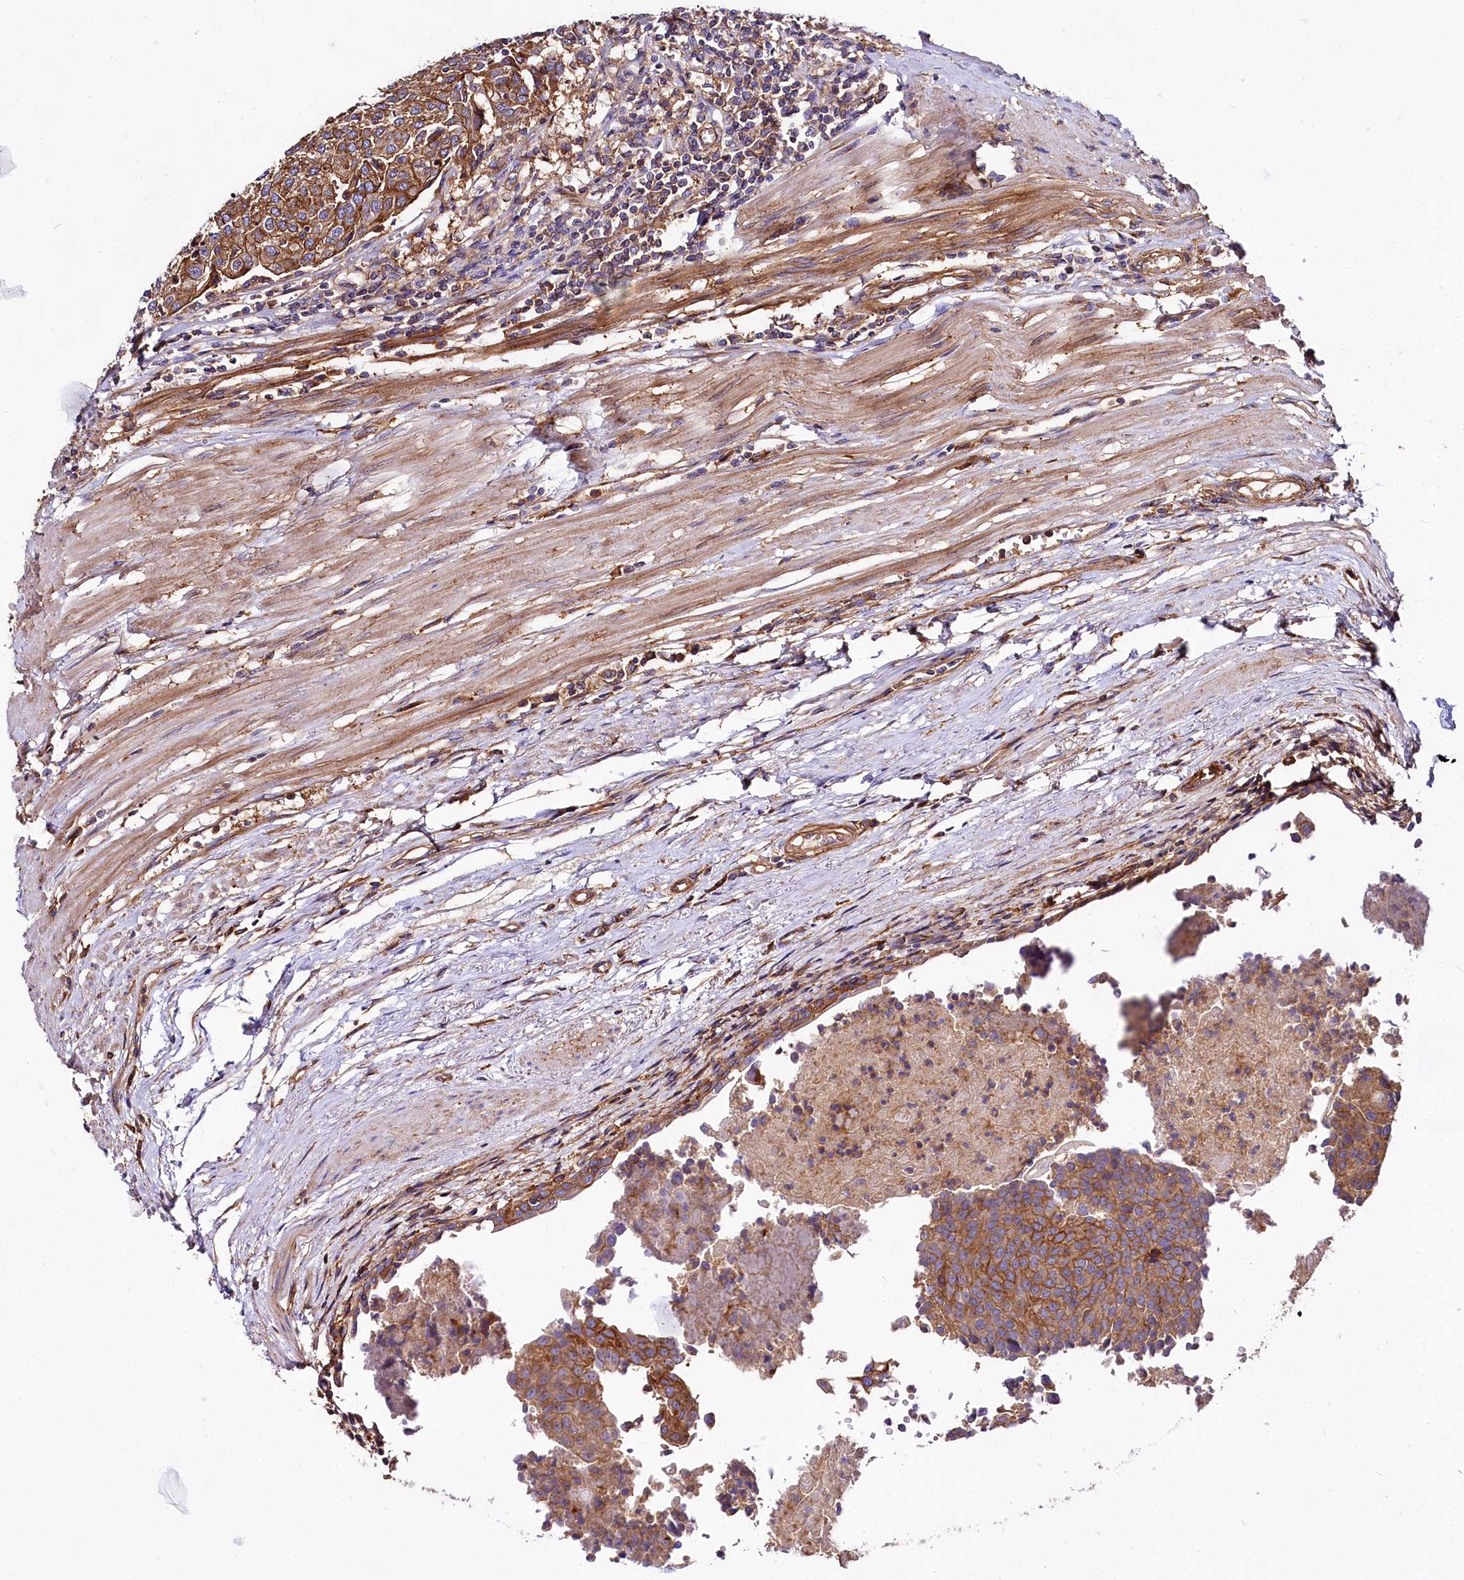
{"staining": {"intensity": "moderate", "quantity": ">75%", "location": "cytoplasmic/membranous"}, "tissue": "urothelial cancer", "cell_type": "Tumor cells", "image_type": "cancer", "snomed": [{"axis": "morphology", "description": "Urothelial carcinoma, High grade"}, {"axis": "topography", "description": "Urinary bladder"}], "caption": "Protein analysis of urothelial cancer tissue shows moderate cytoplasmic/membranous positivity in about >75% of tumor cells. The staining is performed using DAB (3,3'-diaminobenzidine) brown chromogen to label protein expression. The nuclei are counter-stained blue using hematoxylin.", "gene": "ANO6", "patient": {"sex": "female", "age": 85}}